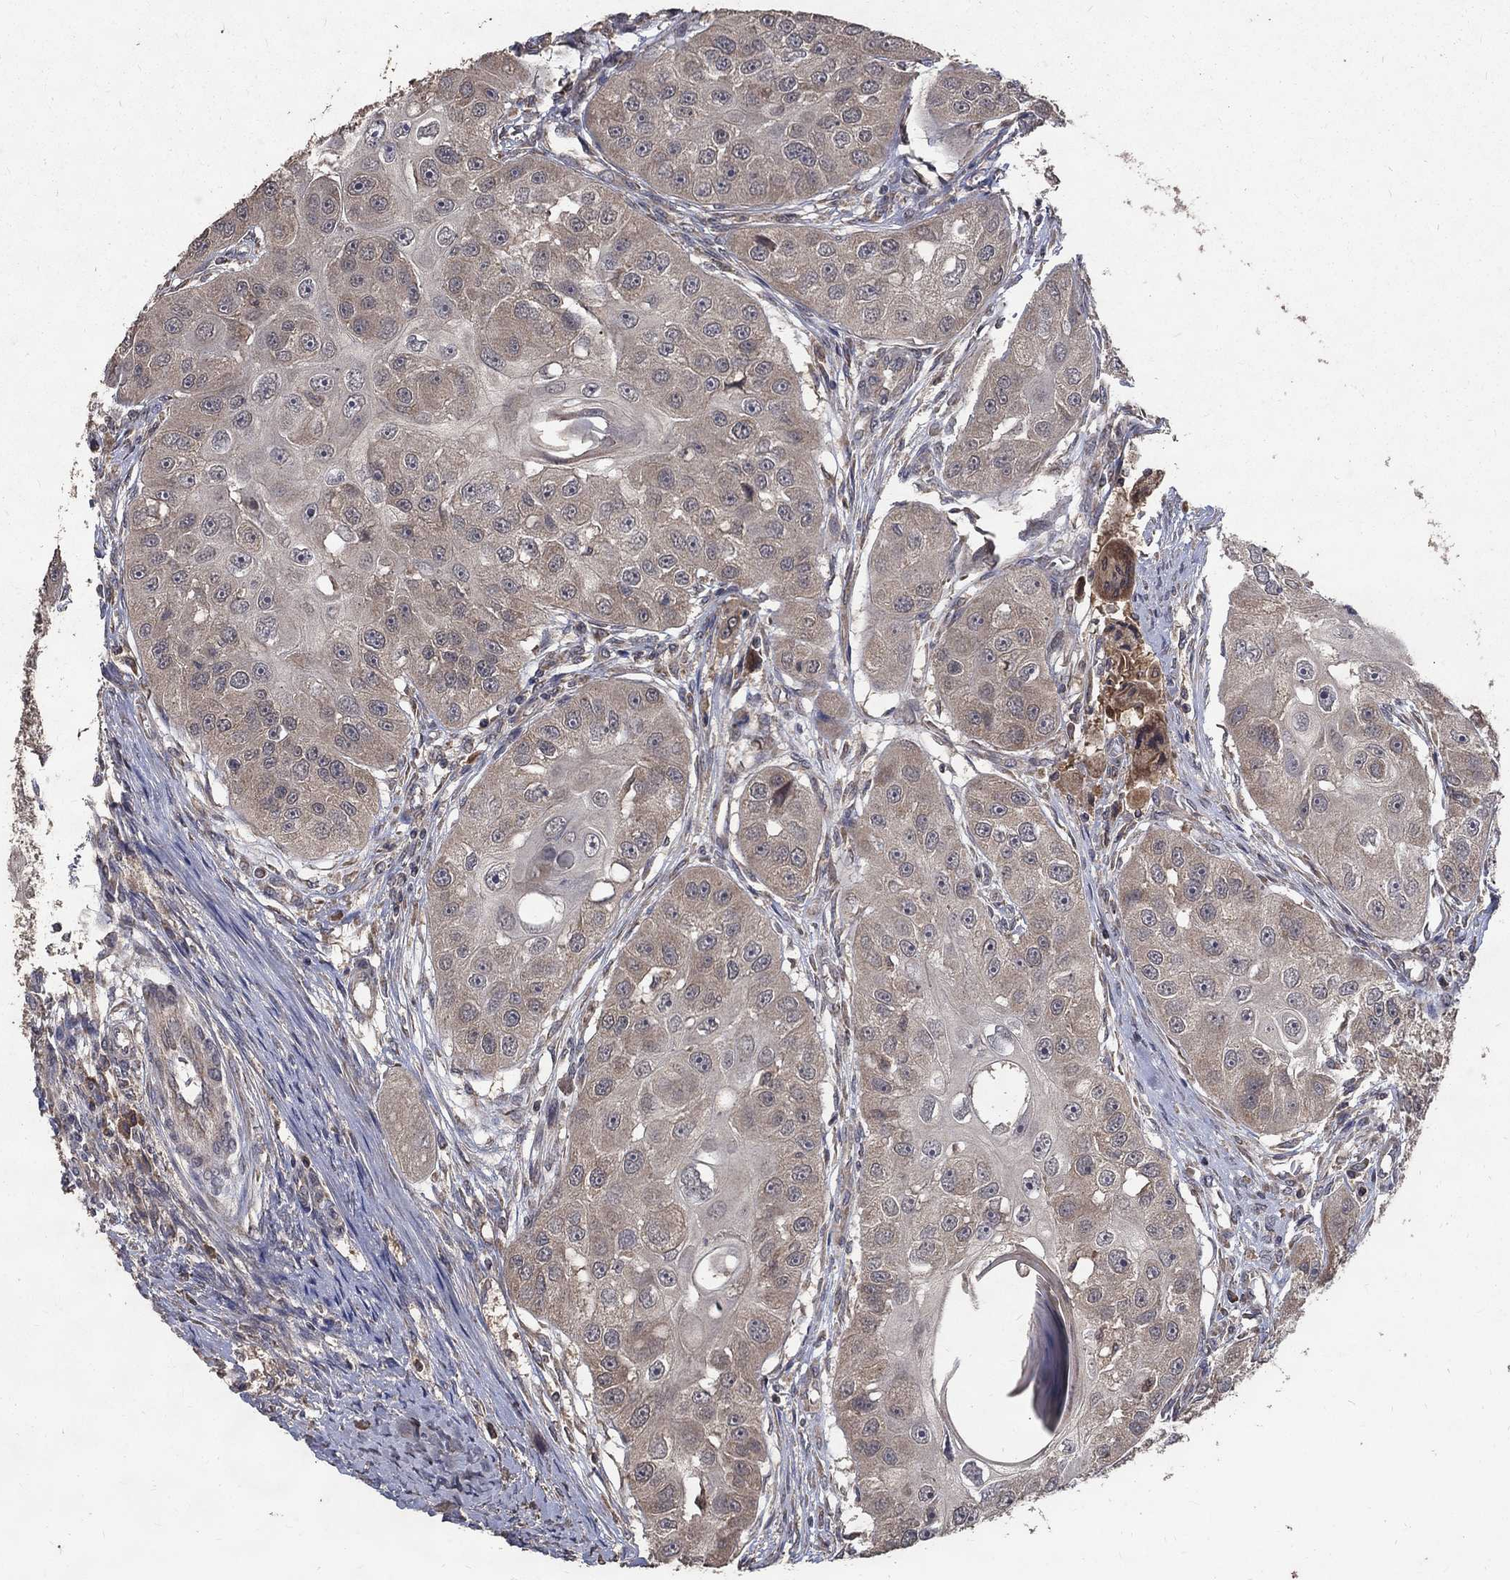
{"staining": {"intensity": "weak", "quantity": "<25%", "location": "cytoplasmic/membranous"}, "tissue": "head and neck cancer", "cell_type": "Tumor cells", "image_type": "cancer", "snomed": [{"axis": "morphology", "description": "Normal tissue, NOS"}, {"axis": "morphology", "description": "Squamous cell carcinoma, NOS"}, {"axis": "topography", "description": "Skeletal muscle"}, {"axis": "topography", "description": "Head-Neck"}], "caption": "The micrograph demonstrates no staining of tumor cells in head and neck cancer (squamous cell carcinoma).", "gene": "C17orf75", "patient": {"sex": "male", "age": 51}}